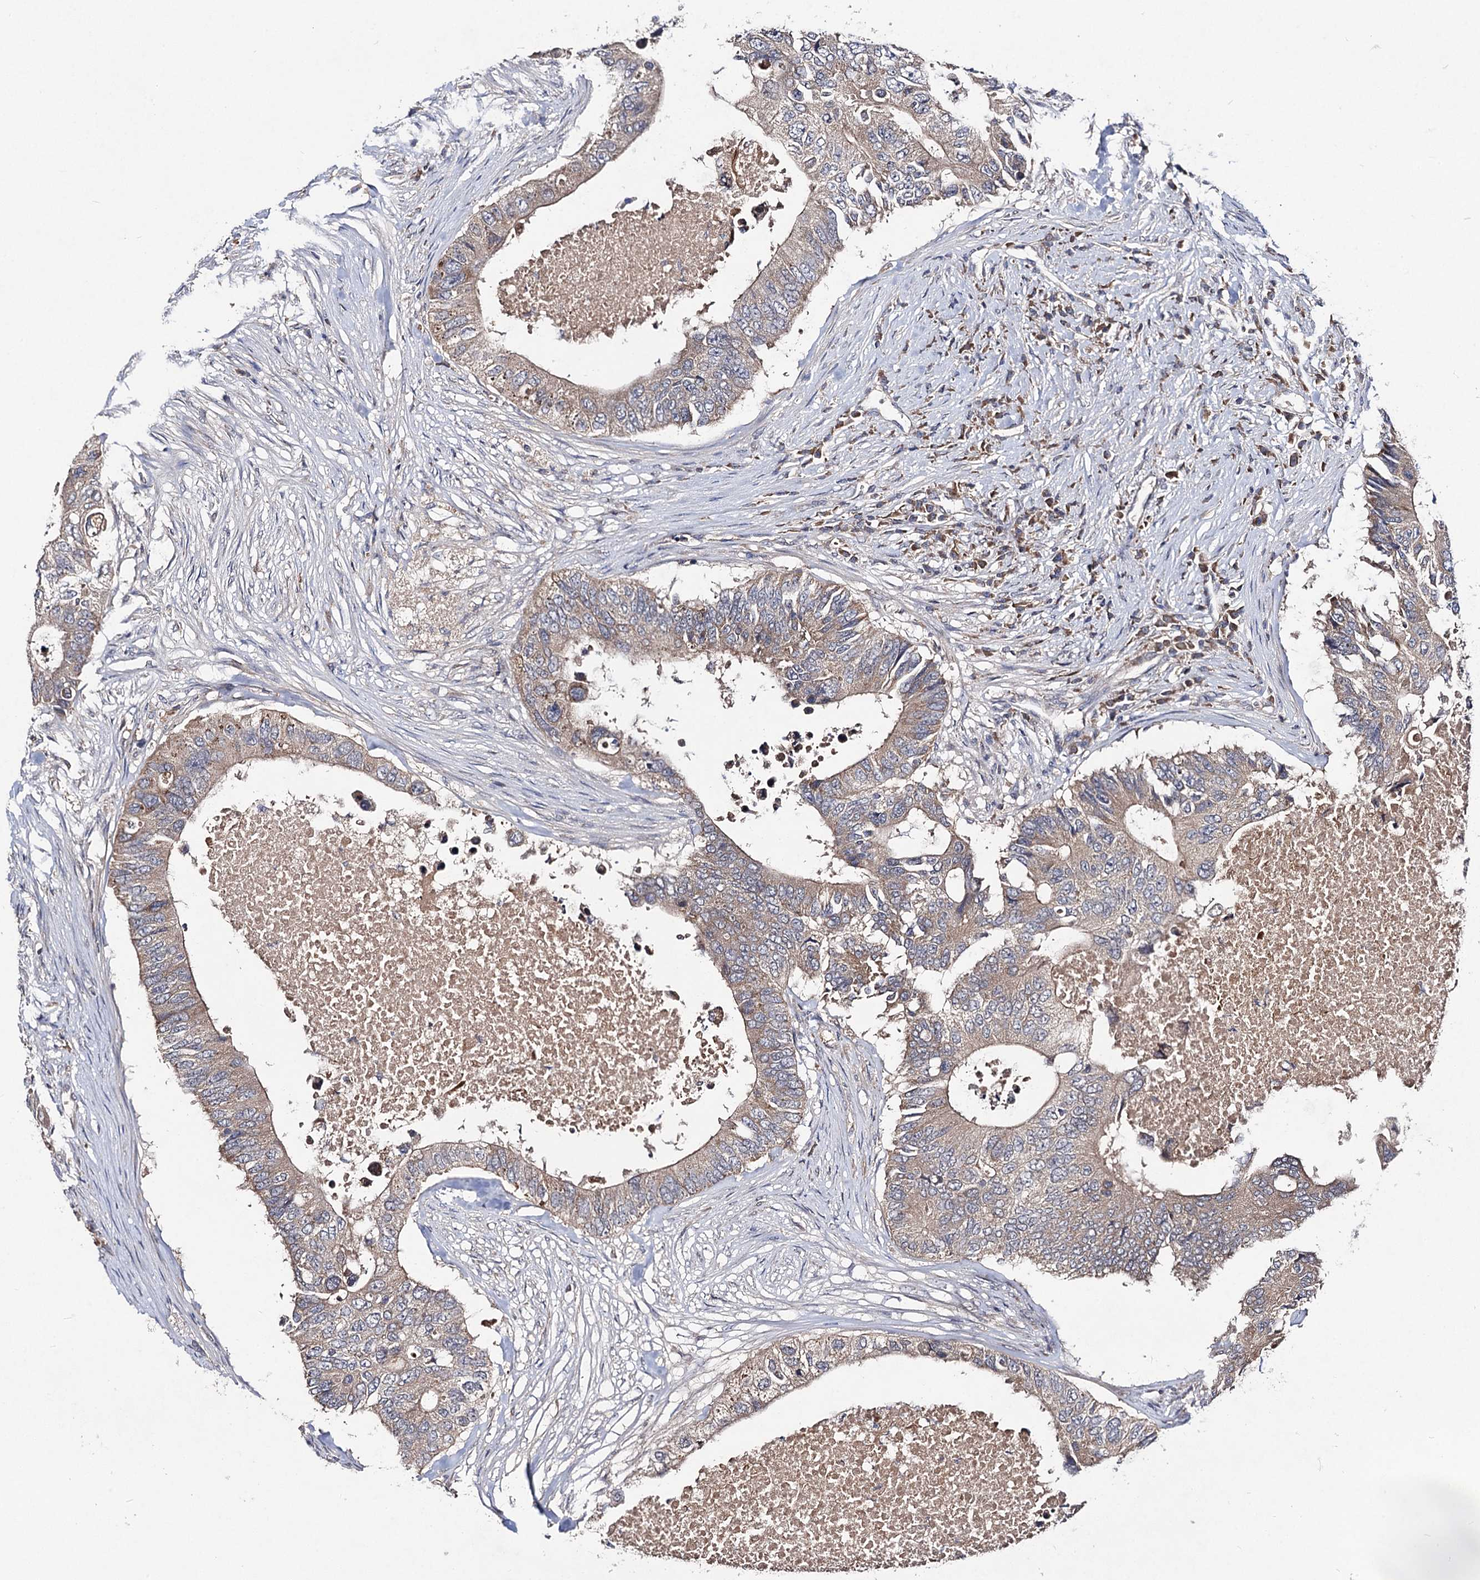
{"staining": {"intensity": "weak", "quantity": ">75%", "location": "cytoplasmic/membranous"}, "tissue": "colorectal cancer", "cell_type": "Tumor cells", "image_type": "cancer", "snomed": [{"axis": "morphology", "description": "Adenocarcinoma, NOS"}, {"axis": "topography", "description": "Colon"}], "caption": "Colorectal cancer was stained to show a protein in brown. There is low levels of weak cytoplasmic/membranous expression in approximately >75% of tumor cells.", "gene": "VPS37D", "patient": {"sex": "male", "age": 71}}